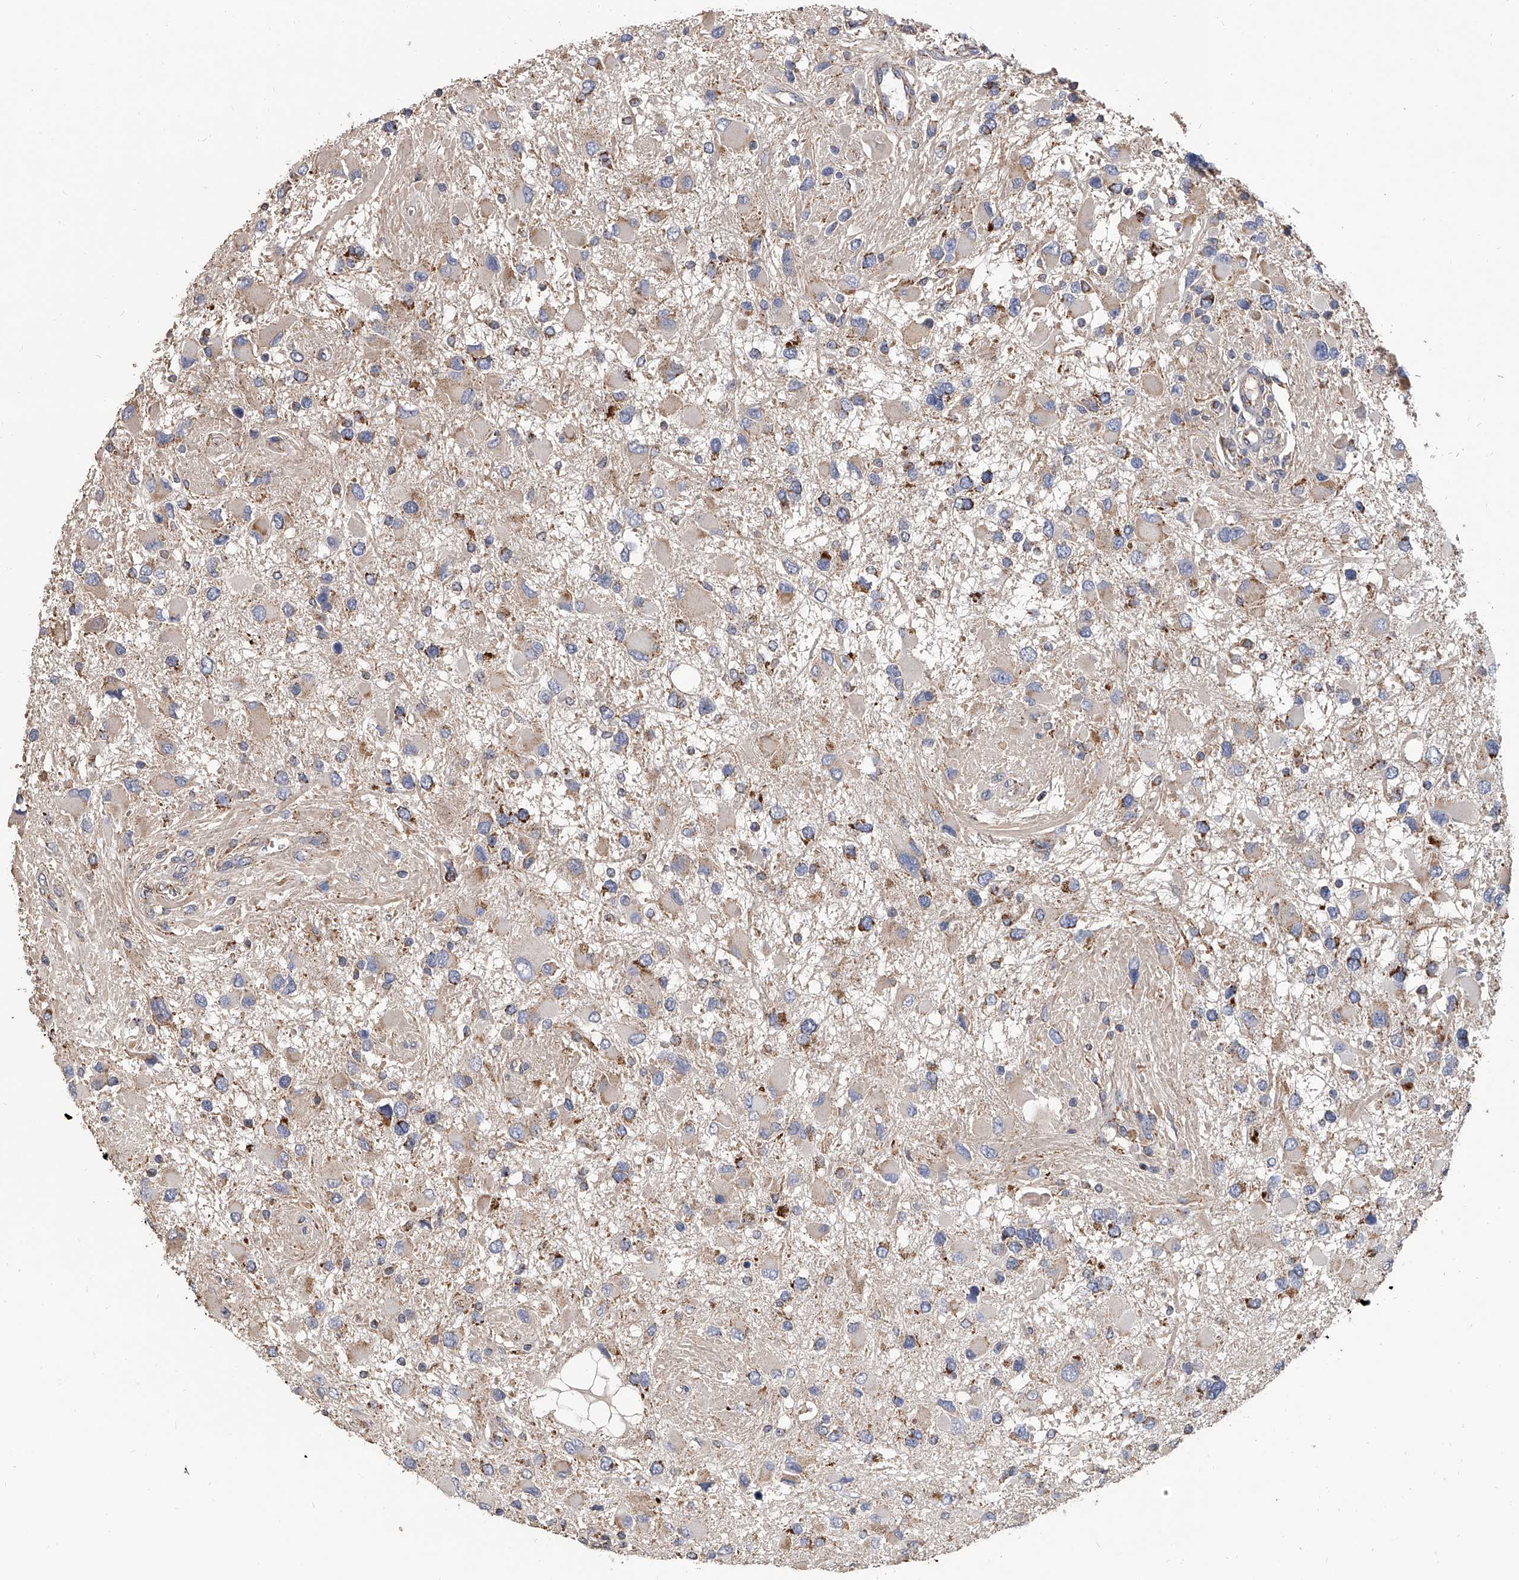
{"staining": {"intensity": "moderate", "quantity": "<25%", "location": "cytoplasmic/membranous"}, "tissue": "glioma", "cell_type": "Tumor cells", "image_type": "cancer", "snomed": [{"axis": "morphology", "description": "Glioma, malignant, High grade"}, {"axis": "topography", "description": "Brain"}], "caption": "Immunohistochemical staining of human malignant glioma (high-grade) displays low levels of moderate cytoplasmic/membranous positivity in approximately <25% of tumor cells. Using DAB (3,3'-diaminobenzidine) (brown) and hematoxylin (blue) stains, captured at high magnification using brightfield microscopy.", "gene": "MRPL28", "patient": {"sex": "male", "age": 53}}